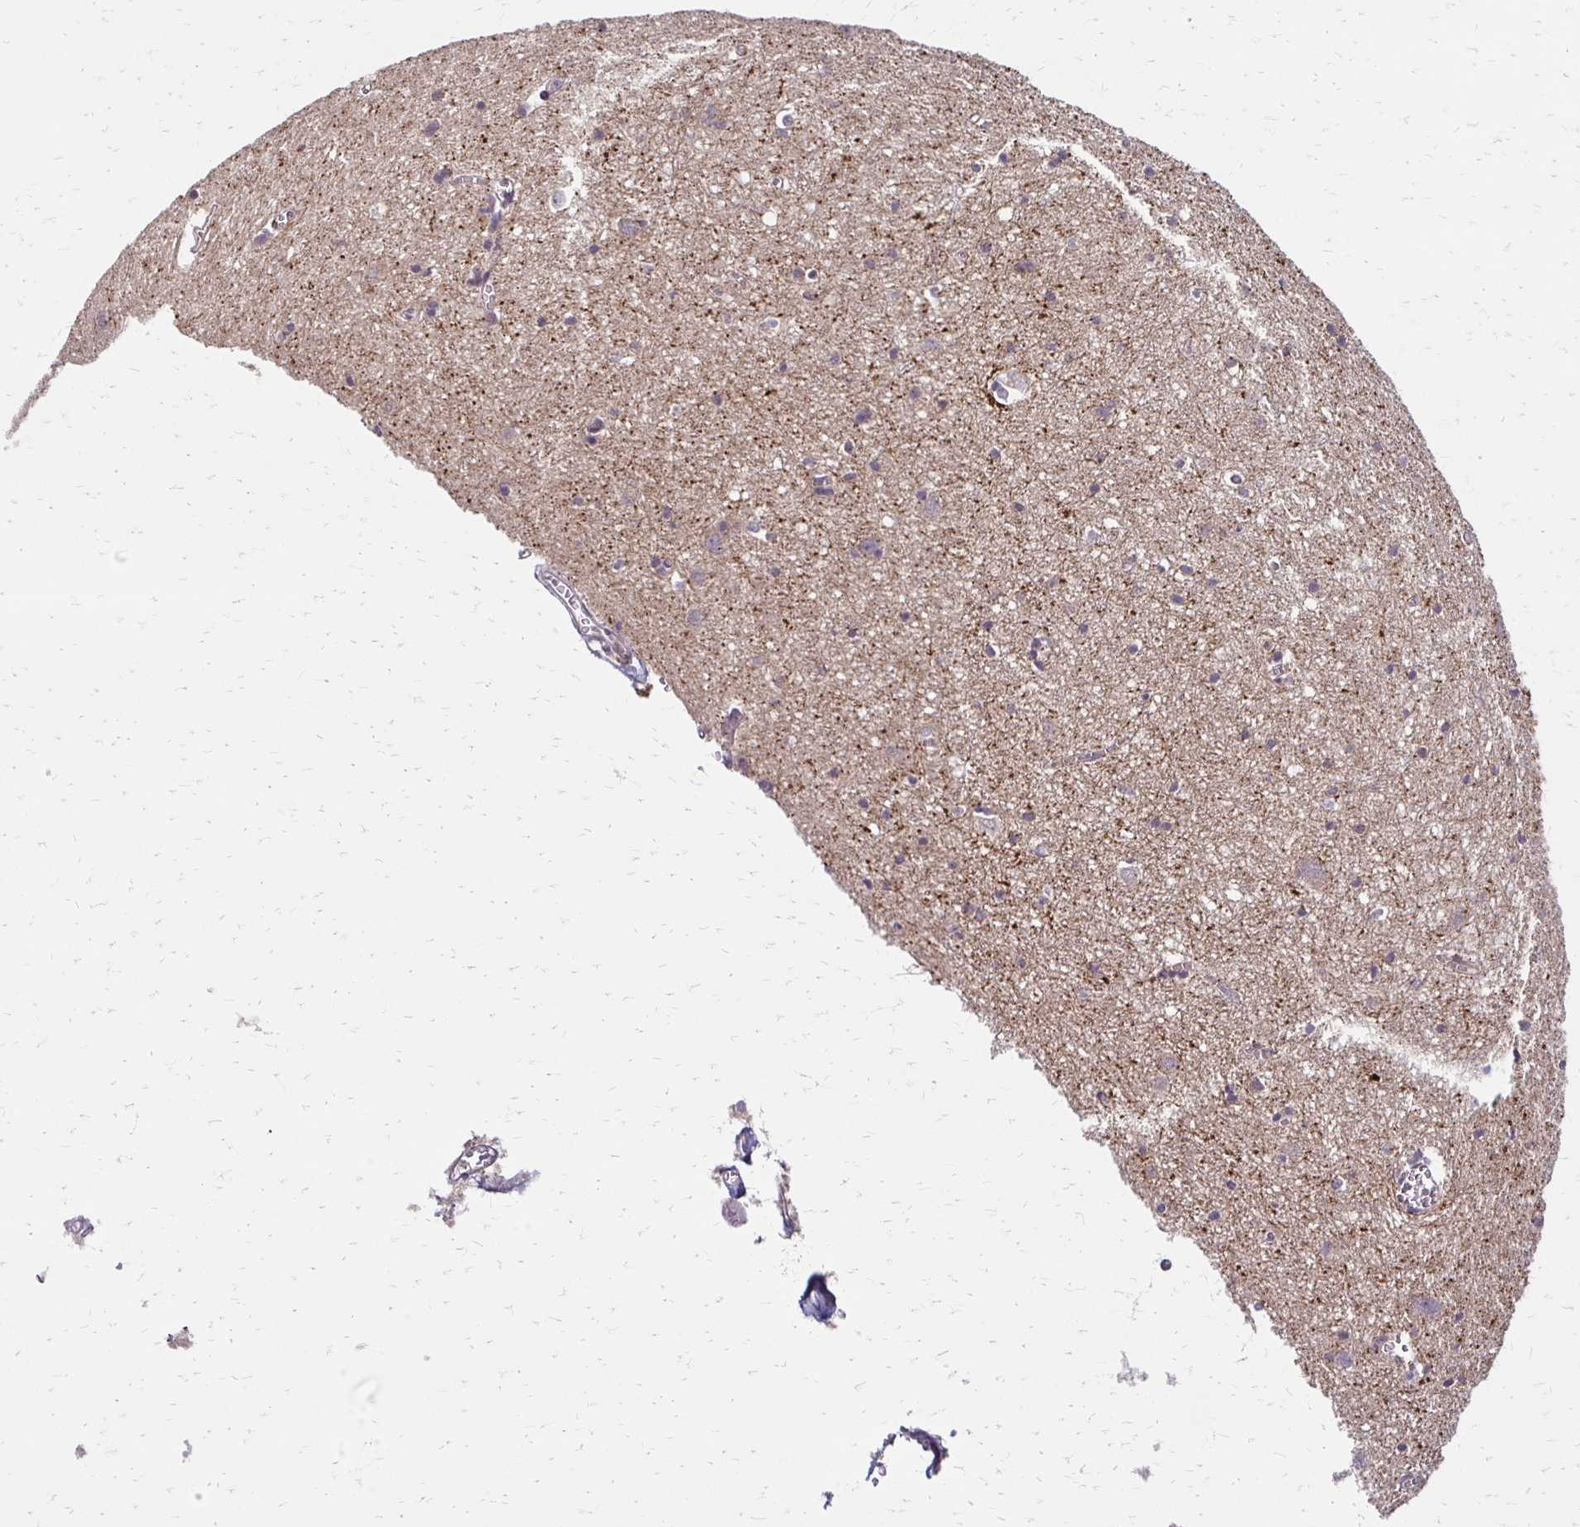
{"staining": {"intensity": "negative", "quantity": "none", "location": "none"}, "tissue": "cerebral cortex", "cell_type": "Endothelial cells", "image_type": "normal", "snomed": [{"axis": "morphology", "description": "Normal tissue, NOS"}, {"axis": "topography", "description": "Cerebral cortex"}], "caption": "This is an immunohistochemistry micrograph of benign cerebral cortex. There is no staining in endothelial cells.", "gene": "CFL2", "patient": {"sex": "male", "age": 70}}